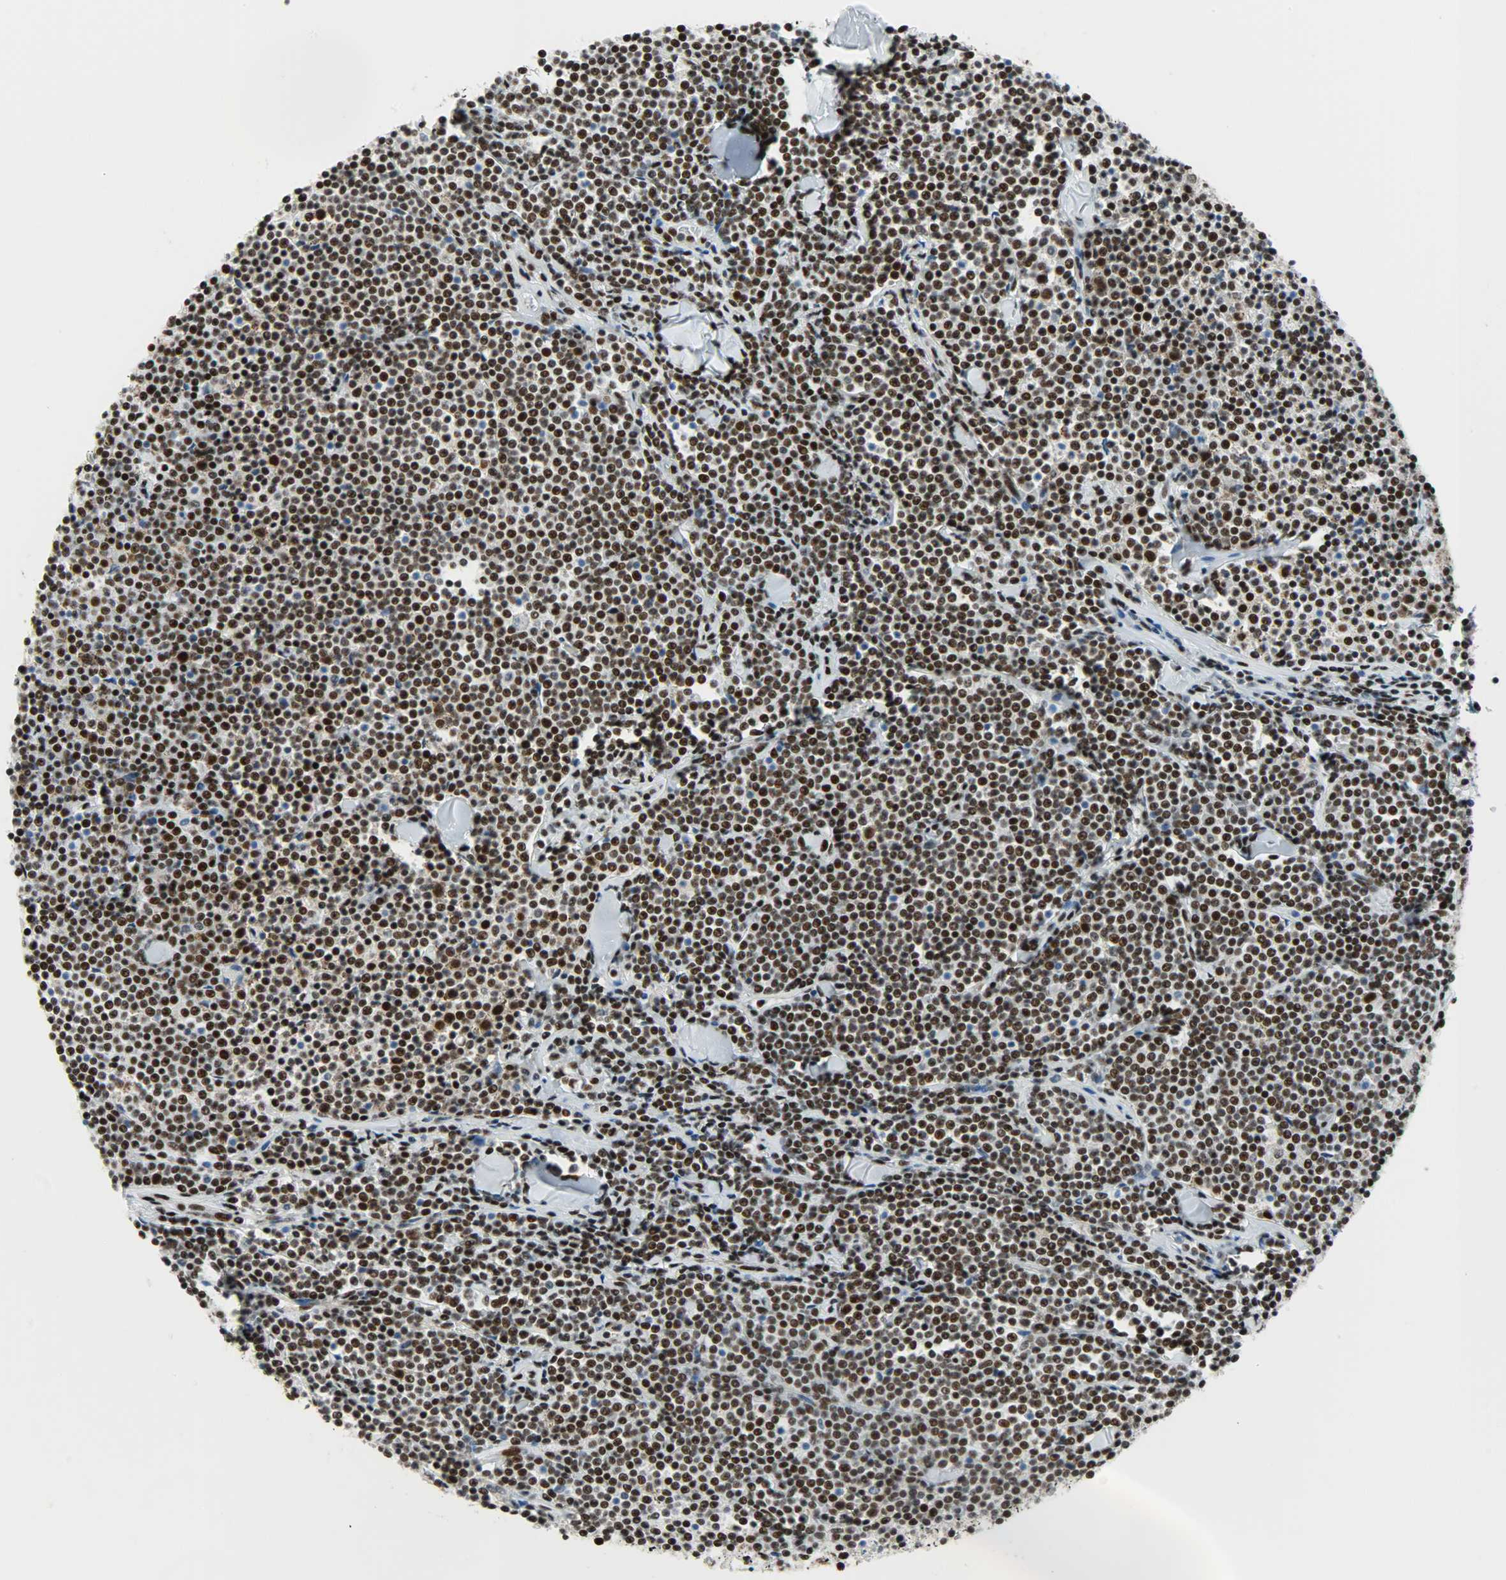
{"staining": {"intensity": "strong", "quantity": ">75%", "location": "nuclear"}, "tissue": "lymphoma", "cell_type": "Tumor cells", "image_type": "cancer", "snomed": [{"axis": "morphology", "description": "Malignant lymphoma, non-Hodgkin's type, Low grade"}, {"axis": "topography", "description": "Soft tissue"}], "caption": "IHC histopathology image of neoplastic tissue: human low-grade malignant lymphoma, non-Hodgkin's type stained using immunohistochemistry (IHC) shows high levels of strong protein expression localized specifically in the nuclear of tumor cells, appearing as a nuclear brown color.", "gene": "SNRPA", "patient": {"sex": "male", "age": 92}}